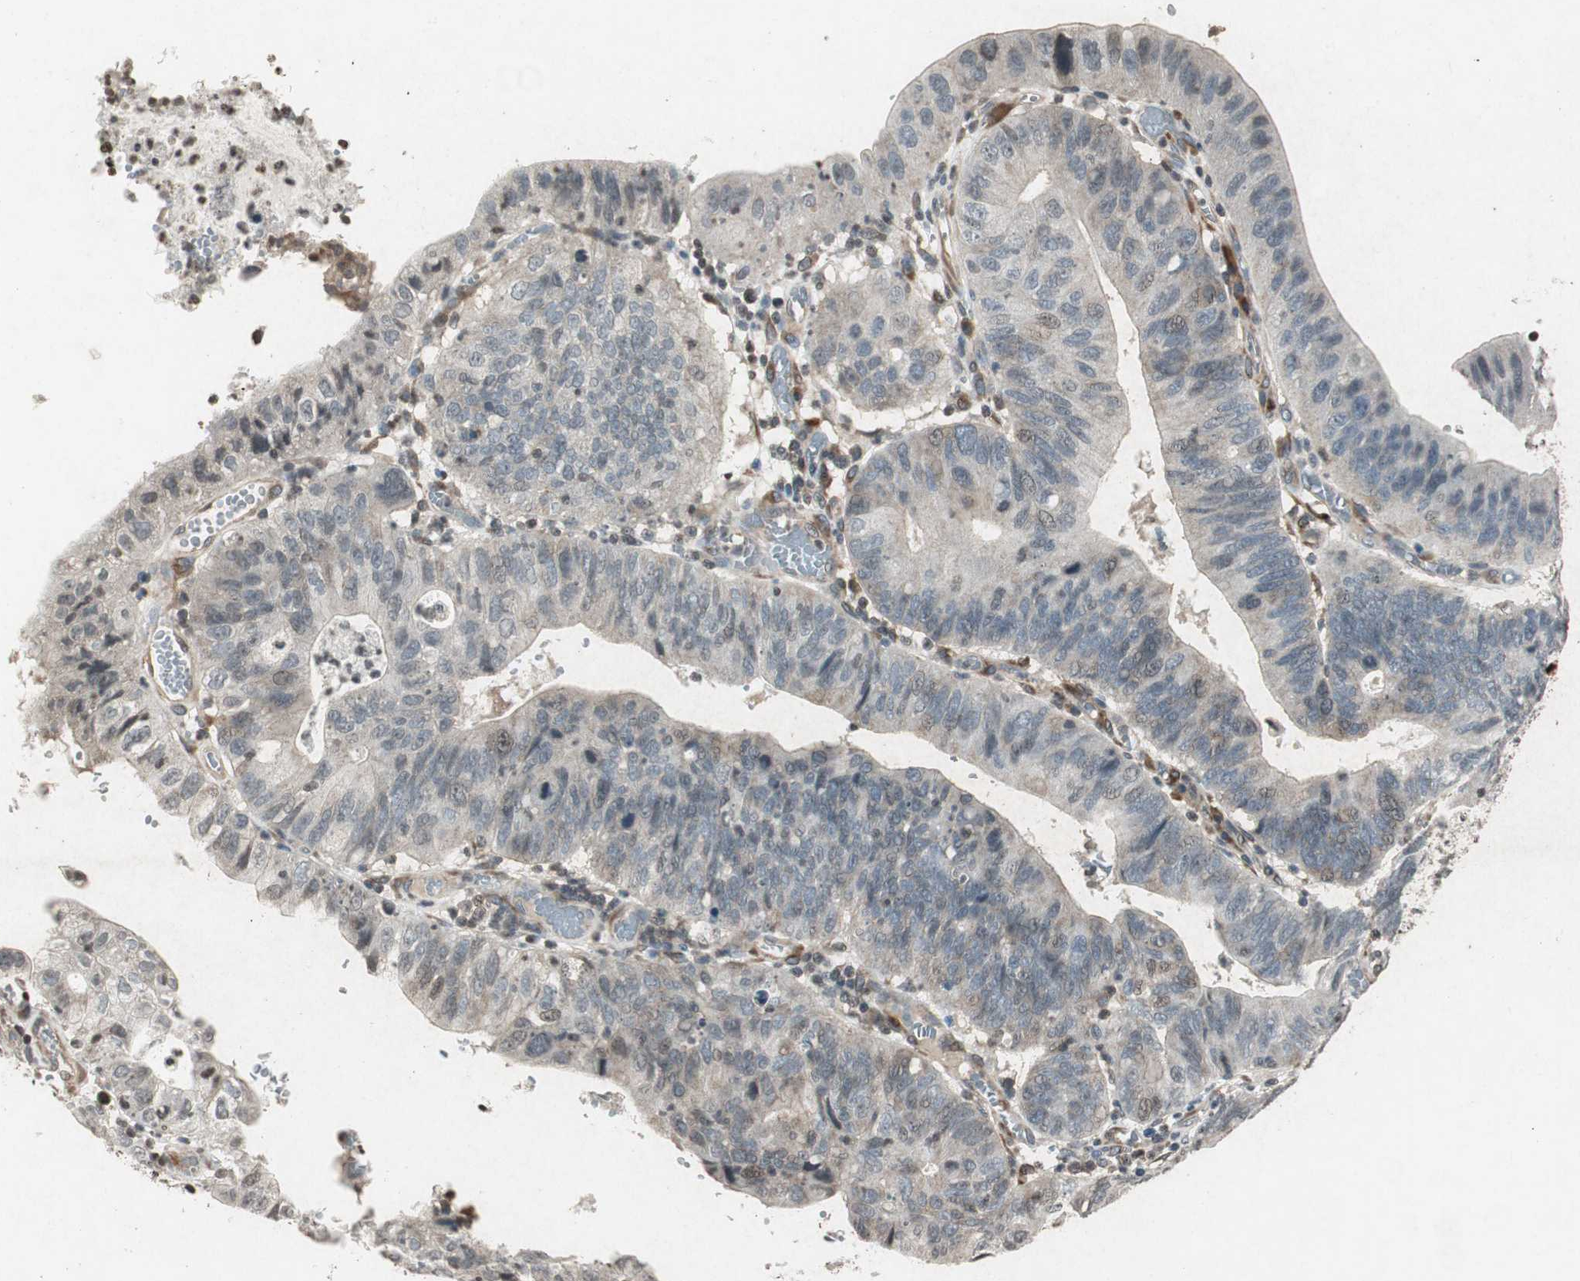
{"staining": {"intensity": "weak", "quantity": "<25%", "location": "cytoplasmic/membranous,nuclear"}, "tissue": "stomach cancer", "cell_type": "Tumor cells", "image_type": "cancer", "snomed": [{"axis": "morphology", "description": "Adenocarcinoma, NOS"}, {"axis": "topography", "description": "Stomach"}], "caption": "Micrograph shows no protein staining in tumor cells of adenocarcinoma (stomach) tissue.", "gene": "PRKG1", "patient": {"sex": "male", "age": 59}}